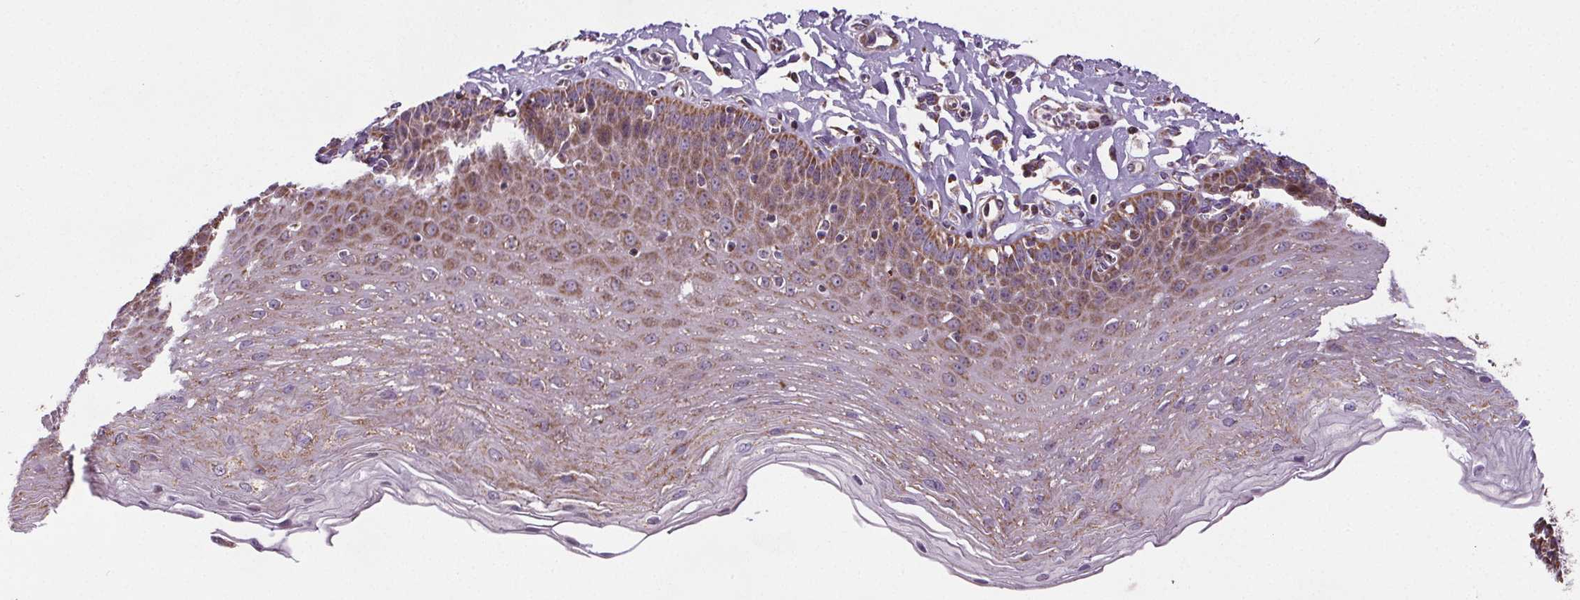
{"staining": {"intensity": "moderate", "quantity": "25%-75%", "location": "cytoplasmic/membranous"}, "tissue": "esophagus", "cell_type": "Squamous epithelial cells", "image_type": "normal", "snomed": [{"axis": "morphology", "description": "Normal tissue, NOS"}, {"axis": "topography", "description": "Esophagus"}], "caption": "An image showing moderate cytoplasmic/membranous staining in approximately 25%-75% of squamous epithelial cells in unremarkable esophagus, as visualized by brown immunohistochemical staining.", "gene": "SUCLA2", "patient": {"sex": "female", "age": 81}}